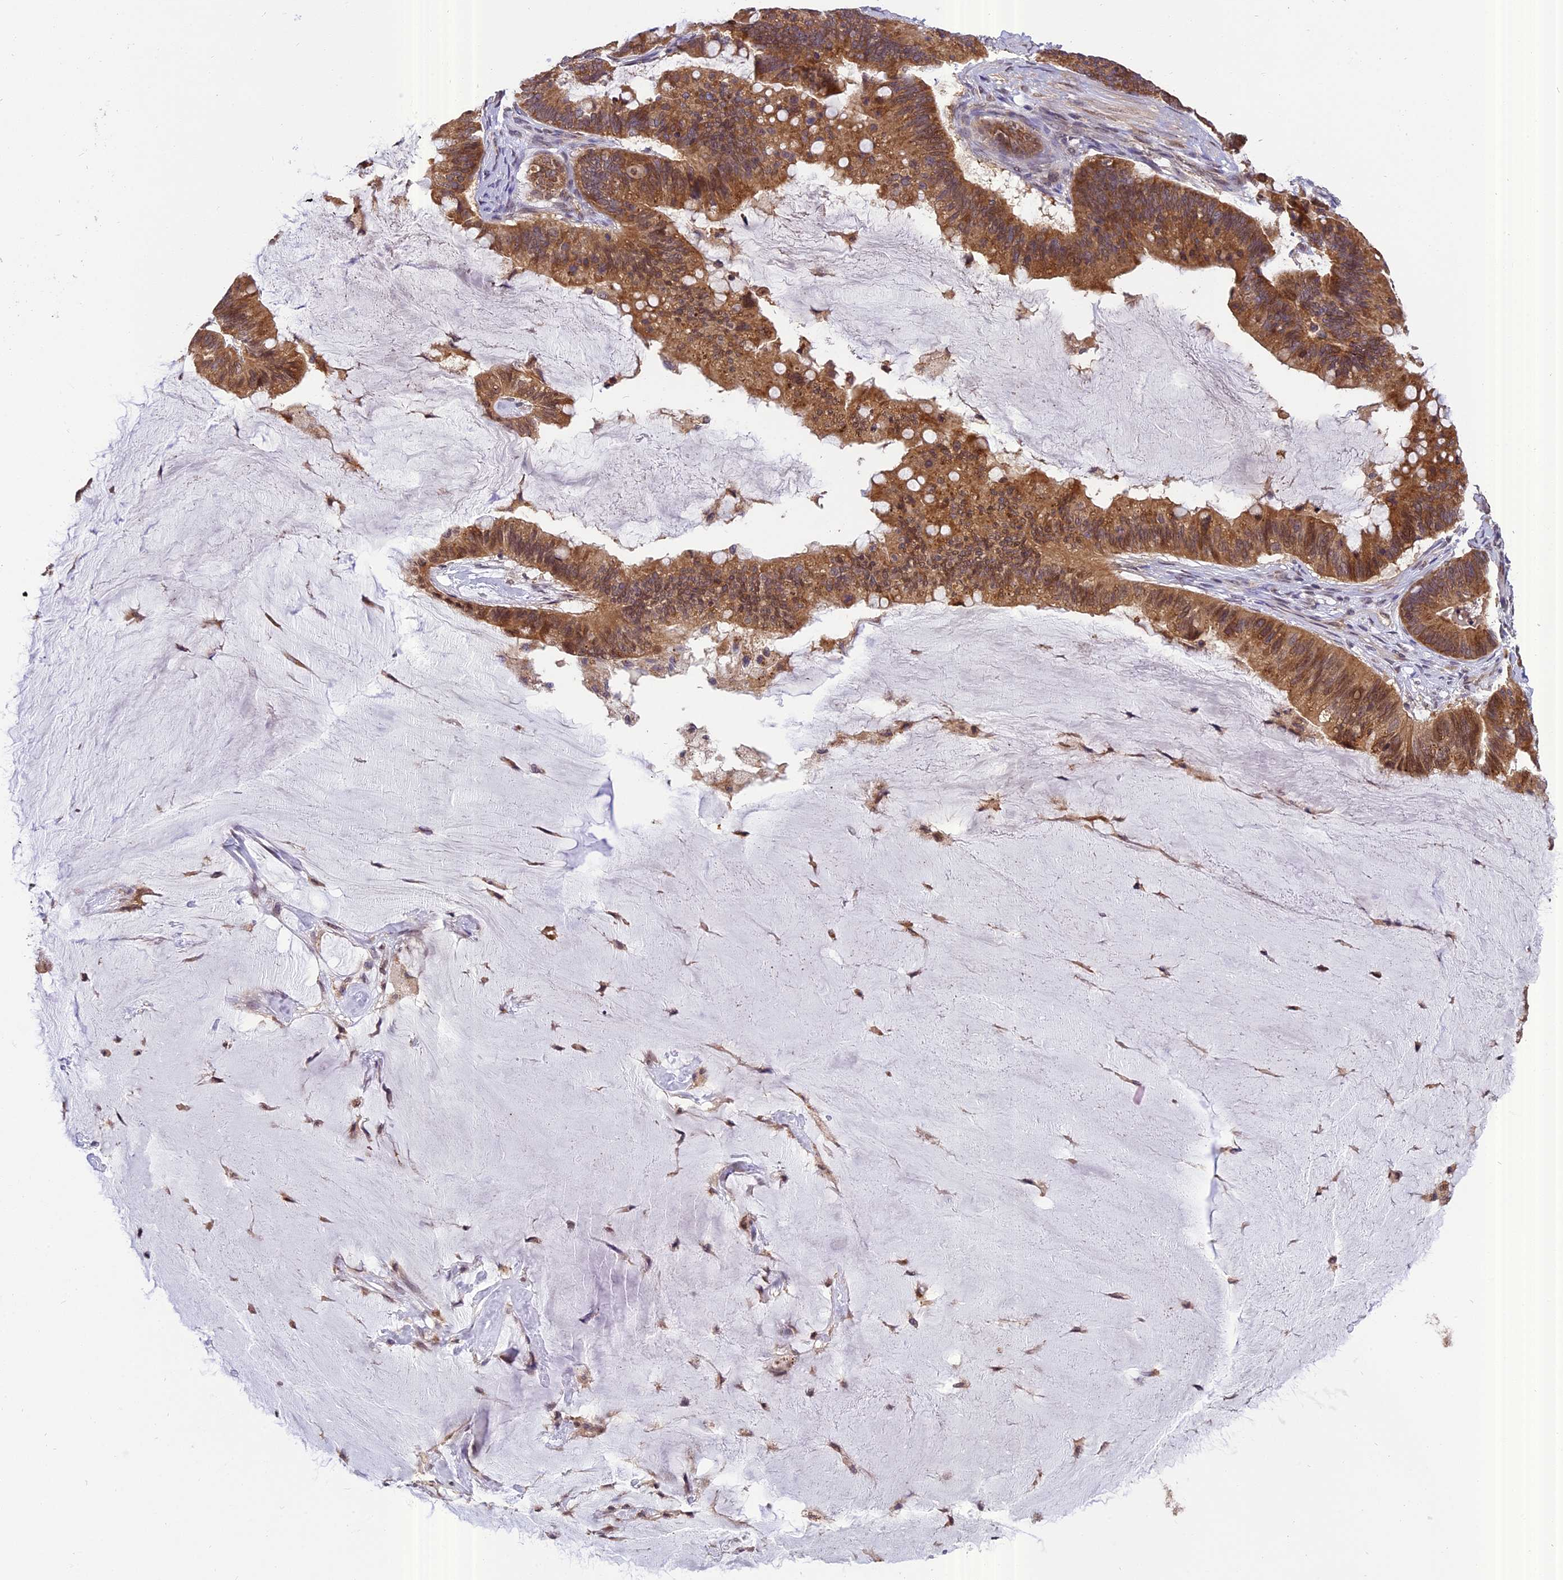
{"staining": {"intensity": "moderate", "quantity": ">75%", "location": "cytoplasmic/membranous,nuclear"}, "tissue": "ovarian cancer", "cell_type": "Tumor cells", "image_type": "cancer", "snomed": [{"axis": "morphology", "description": "Cystadenocarcinoma, mucinous, NOS"}, {"axis": "topography", "description": "Ovary"}], "caption": "Protein staining shows moderate cytoplasmic/membranous and nuclear expression in approximately >75% of tumor cells in ovarian mucinous cystadenocarcinoma.", "gene": "CHMP2A", "patient": {"sex": "female", "age": 61}}